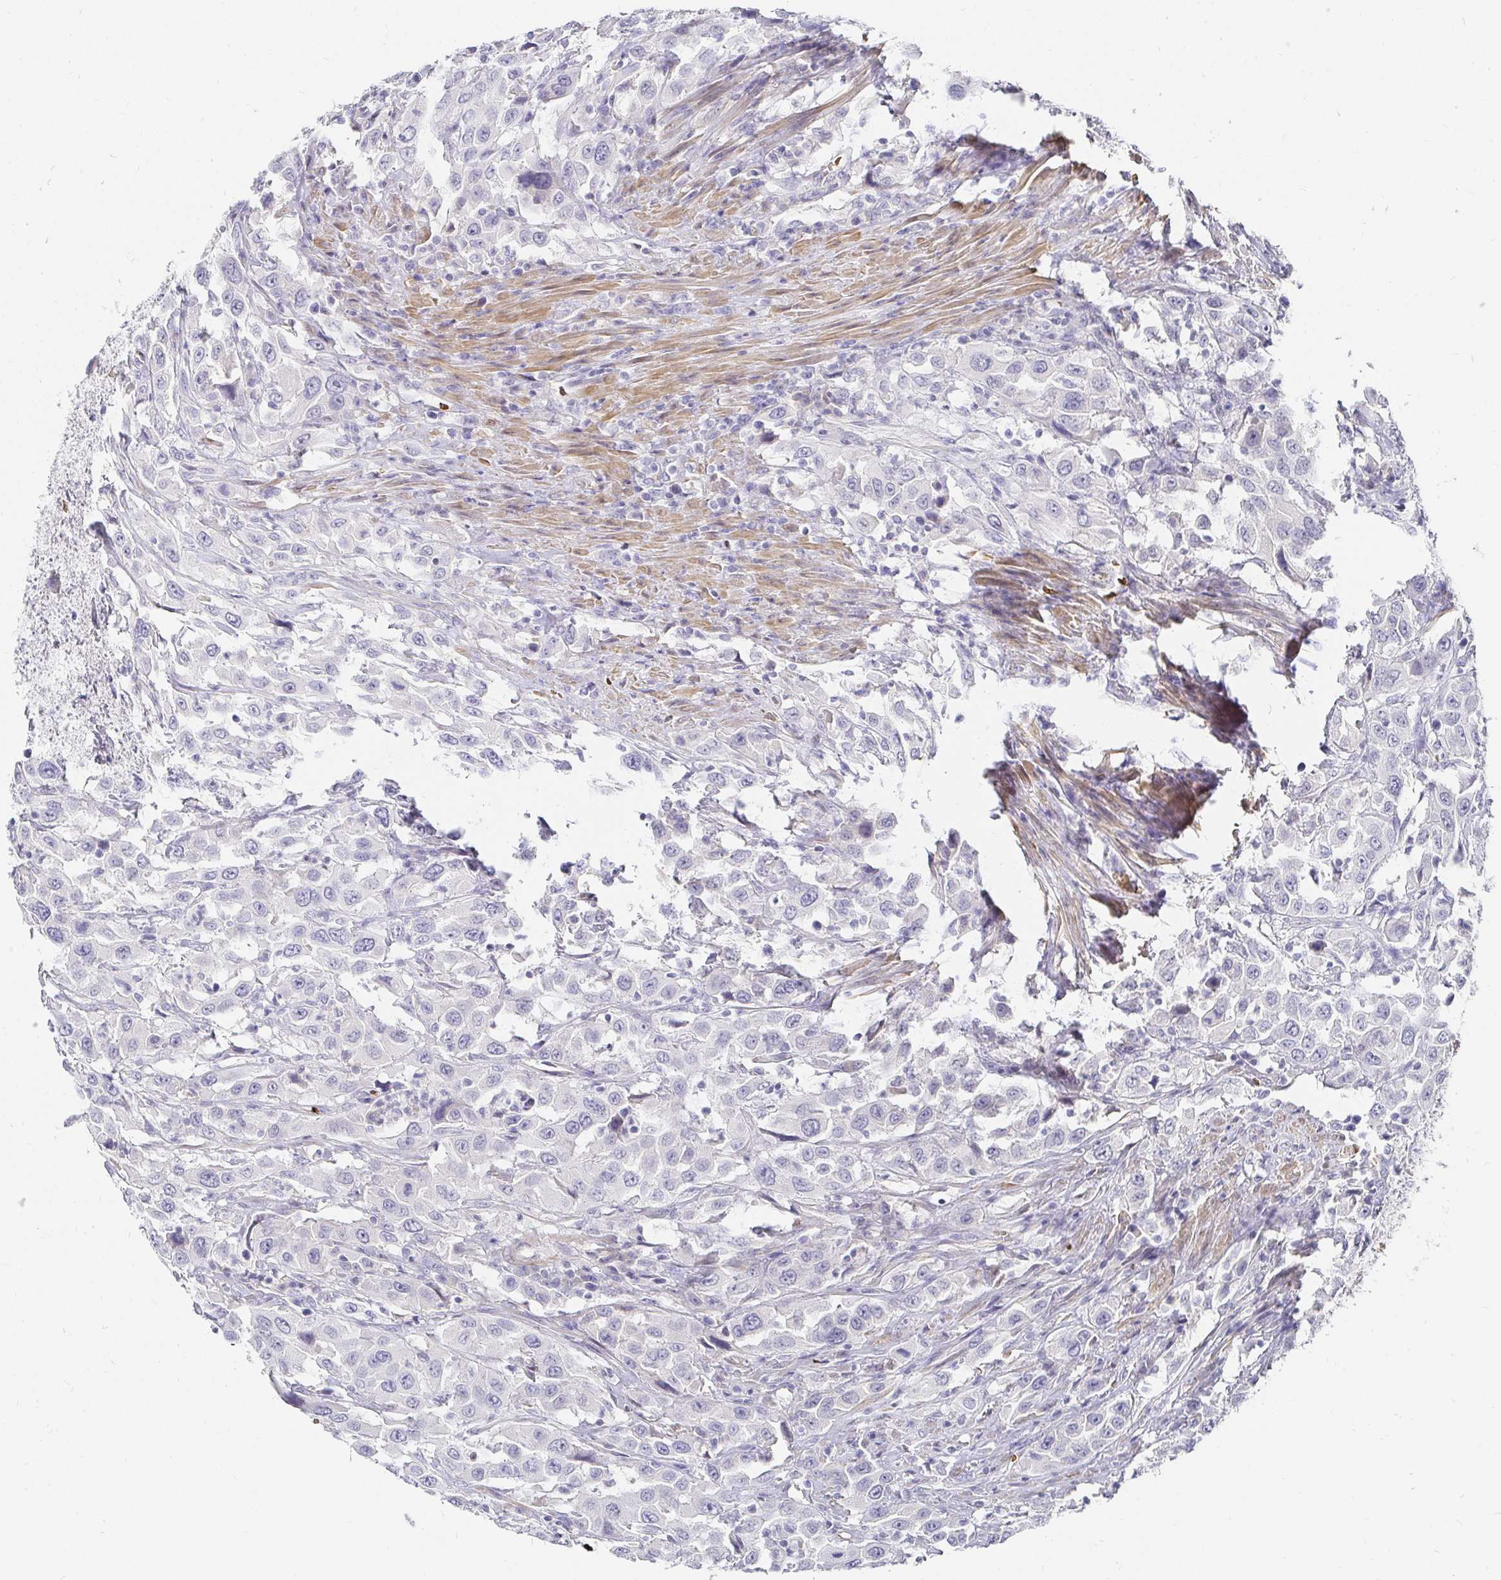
{"staining": {"intensity": "negative", "quantity": "none", "location": "none"}, "tissue": "urothelial cancer", "cell_type": "Tumor cells", "image_type": "cancer", "snomed": [{"axis": "morphology", "description": "Urothelial carcinoma, High grade"}, {"axis": "topography", "description": "Urinary bladder"}], "caption": "This is an IHC photomicrograph of high-grade urothelial carcinoma. There is no staining in tumor cells.", "gene": "FGF21", "patient": {"sex": "male", "age": 61}}